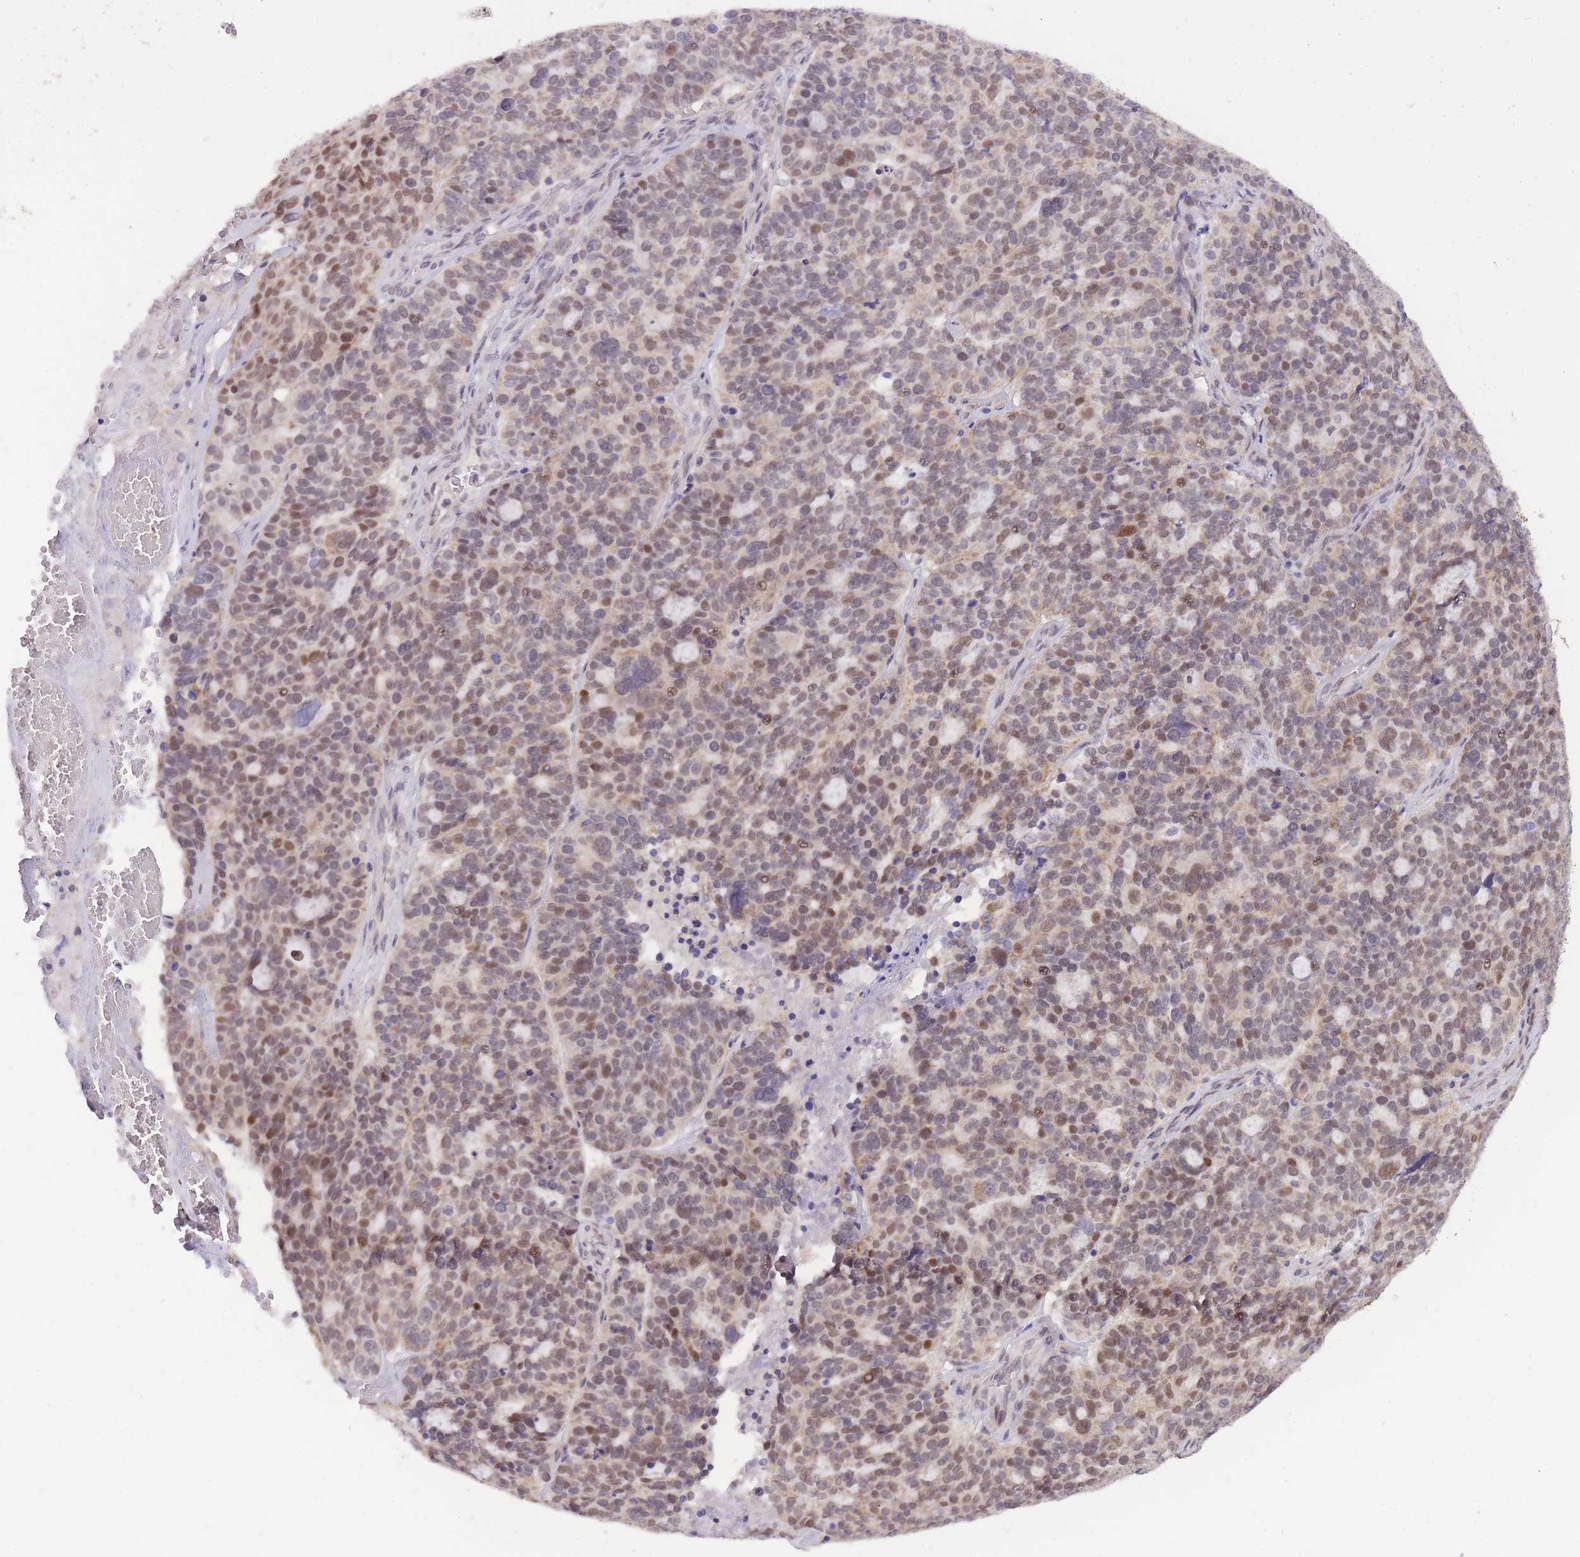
{"staining": {"intensity": "moderate", "quantity": "<25%", "location": "nuclear"}, "tissue": "ovarian cancer", "cell_type": "Tumor cells", "image_type": "cancer", "snomed": [{"axis": "morphology", "description": "Cystadenocarcinoma, serous, NOS"}, {"axis": "topography", "description": "Ovary"}], "caption": "Protein analysis of serous cystadenocarcinoma (ovarian) tissue displays moderate nuclear expression in about <25% of tumor cells.", "gene": "MINDY2", "patient": {"sex": "female", "age": 59}}